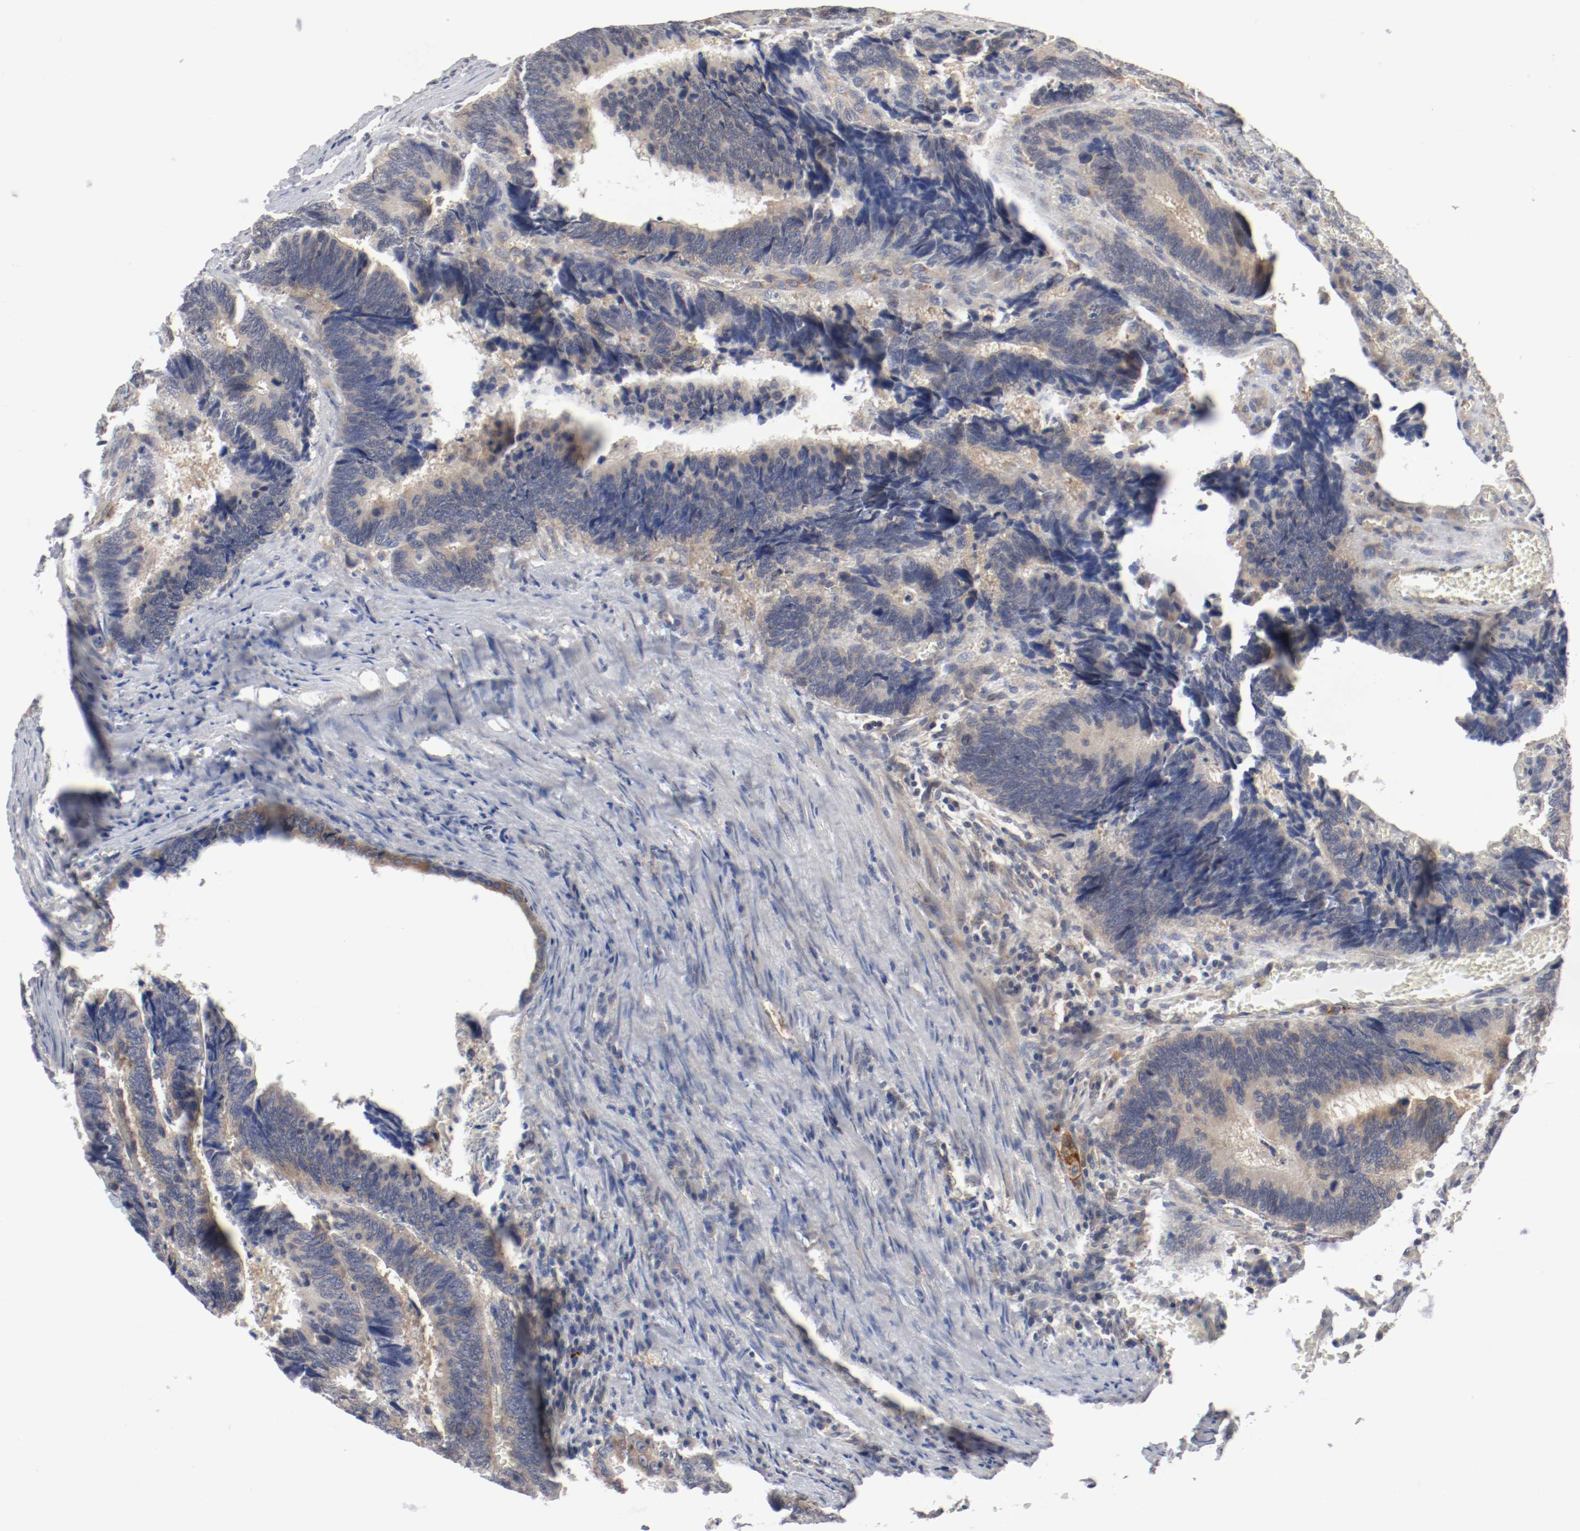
{"staining": {"intensity": "weak", "quantity": "25%-75%", "location": "cytoplasmic/membranous"}, "tissue": "colorectal cancer", "cell_type": "Tumor cells", "image_type": "cancer", "snomed": [{"axis": "morphology", "description": "Adenocarcinoma, NOS"}, {"axis": "topography", "description": "Colon"}], "caption": "The histopathology image reveals a brown stain indicating the presence of a protein in the cytoplasmic/membranous of tumor cells in colorectal cancer (adenocarcinoma).", "gene": "REN", "patient": {"sex": "male", "age": 72}}